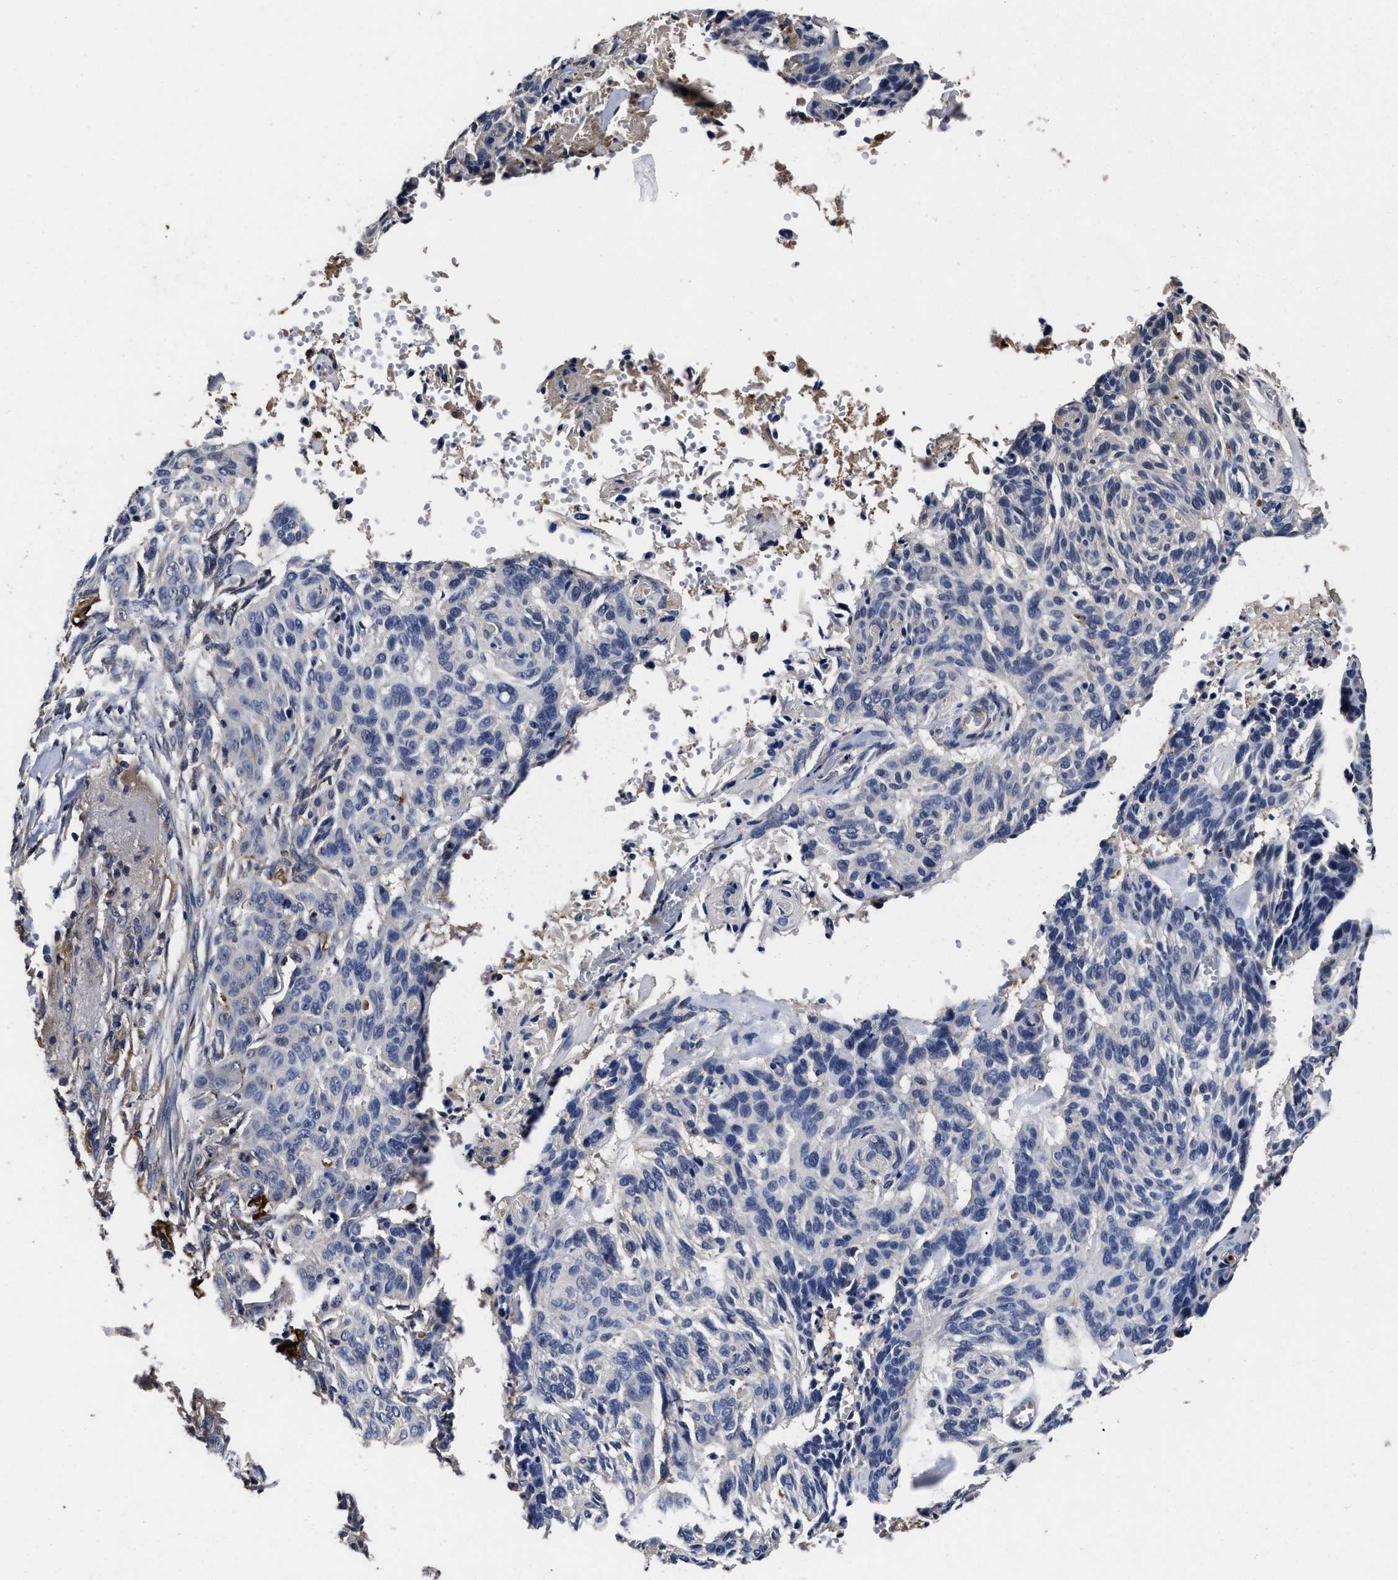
{"staining": {"intensity": "negative", "quantity": "none", "location": "none"}, "tissue": "skin cancer", "cell_type": "Tumor cells", "image_type": "cancer", "snomed": [{"axis": "morphology", "description": "Basal cell carcinoma"}, {"axis": "topography", "description": "Skin"}], "caption": "This photomicrograph is of skin cancer stained with immunohistochemistry to label a protein in brown with the nuclei are counter-stained blue. There is no expression in tumor cells.", "gene": "SOCS5", "patient": {"sex": "male", "age": 85}}